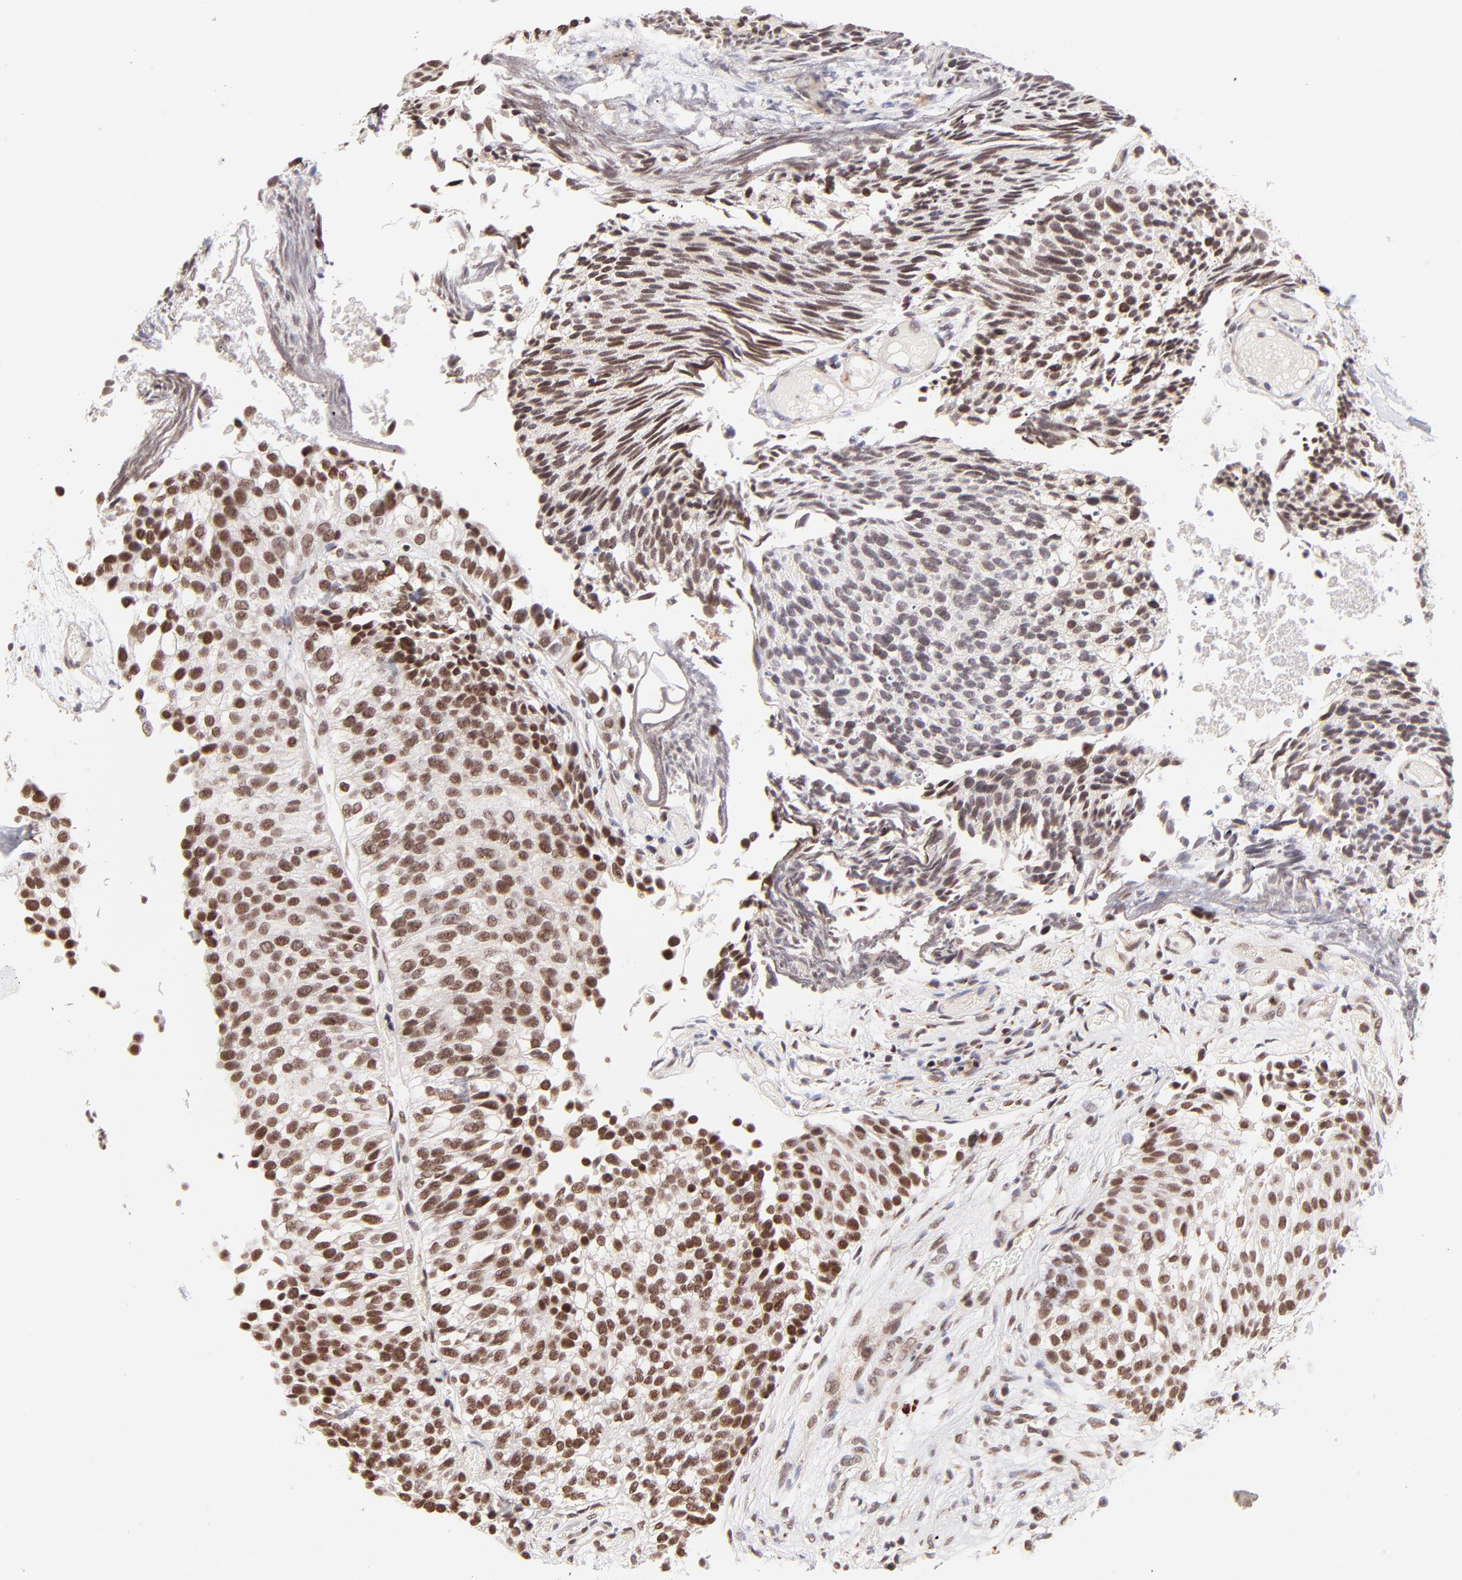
{"staining": {"intensity": "moderate", "quantity": ">75%", "location": "nuclear"}, "tissue": "urothelial cancer", "cell_type": "Tumor cells", "image_type": "cancer", "snomed": [{"axis": "morphology", "description": "Urothelial carcinoma, Low grade"}, {"axis": "topography", "description": "Urinary bladder"}], "caption": "IHC micrograph of neoplastic tissue: urothelial cancer stained using IHC displays medium levels of moderate protein expression localized specifically in the nuclear of tumor cells, appearing as a nuclear brown color.", "gene": "MED12", "patient": {"sex": "male", "age": 84}}